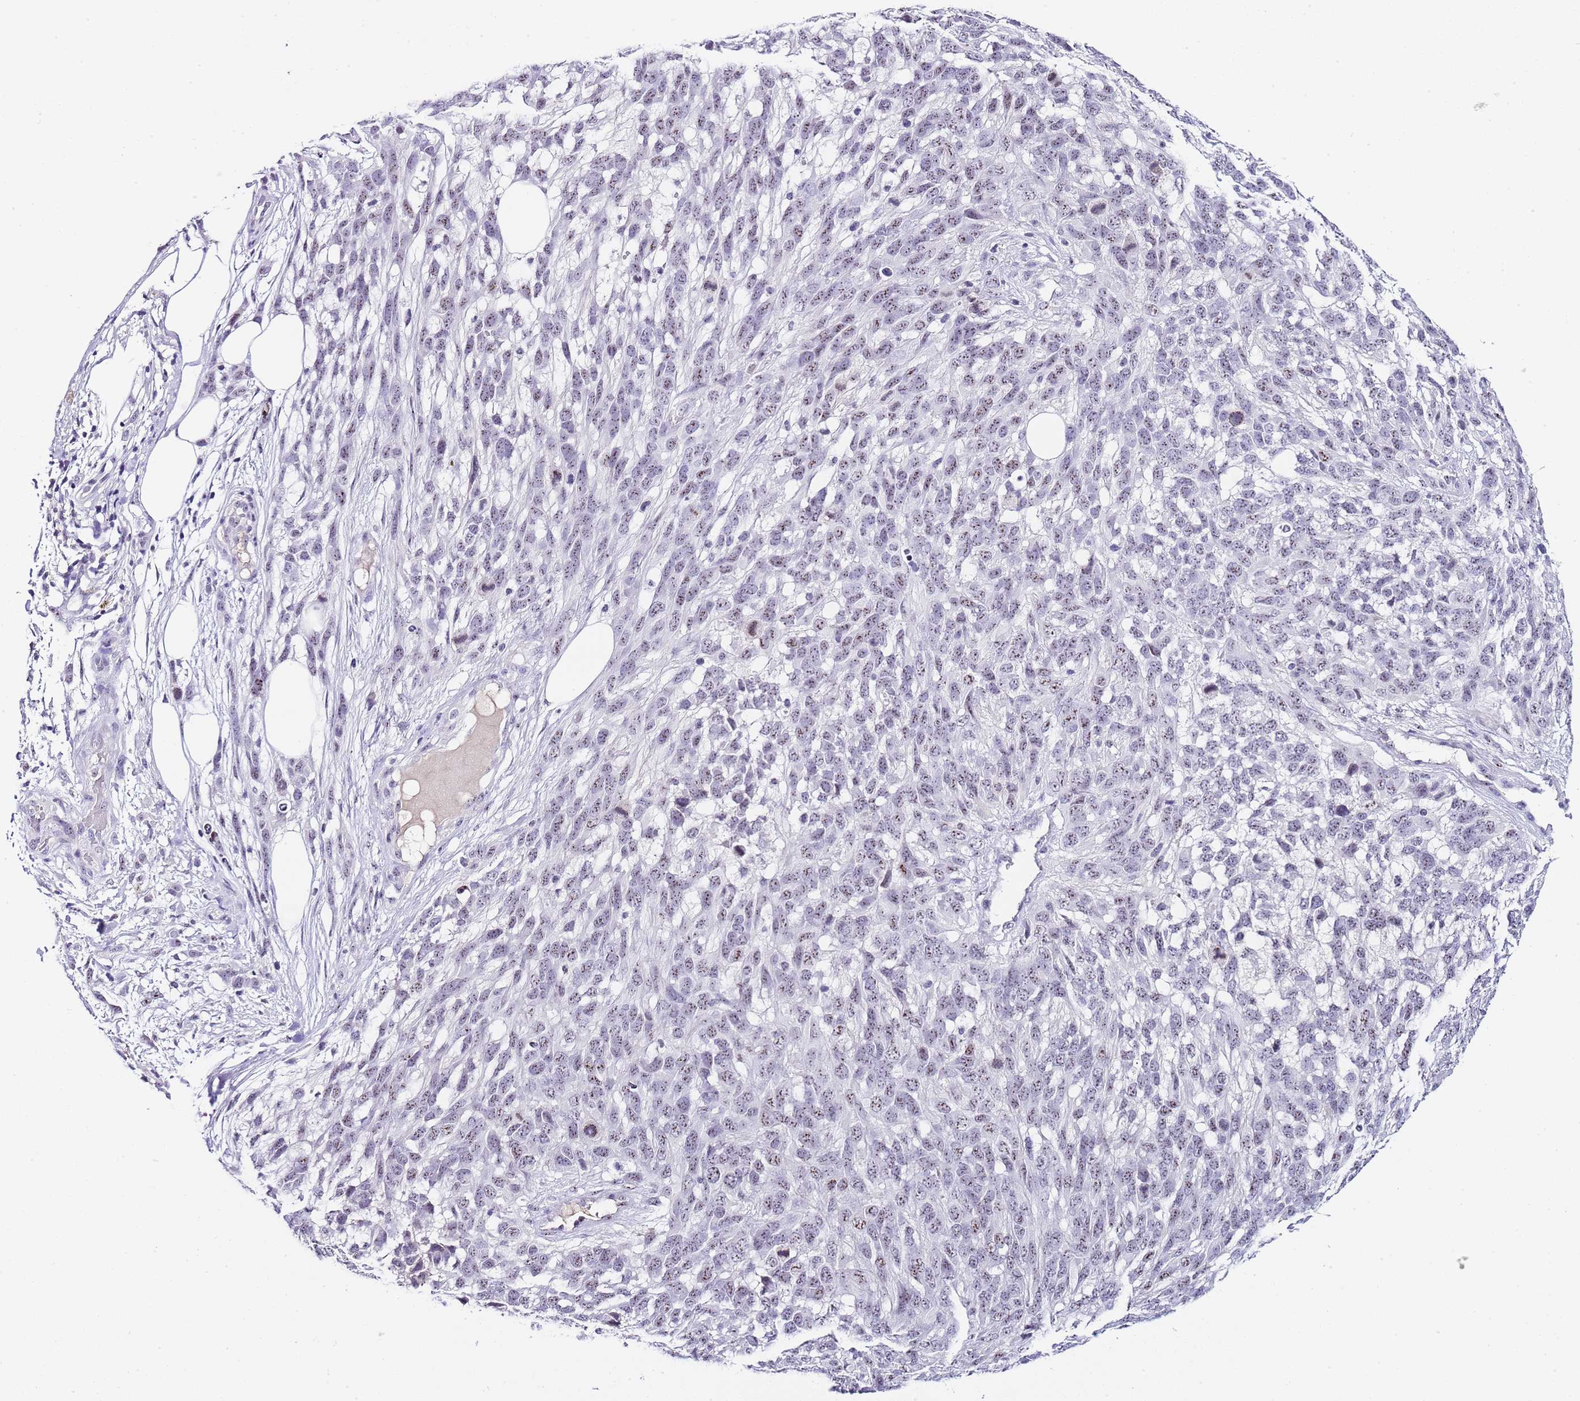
{"staining": {"intensity": "weak", "quantity": ">75%", "location": "nuclear"}, "tissue": "melanoma", "cell_type": "Tumor cells", "image_type": "cancer", "snomed": [{"axis": "morphology", "description": "Normal morphology"}, {"axis": "morphology", "description": "Malignant melanoma, NOS"}, {"axis": "topography", "description": "Skin"}], "caption": "Melanoma tissue displays weak nuclear positivity in about >75% of tumor cells, visualized by immunohistochemistry. The staining is performed using DAB (3,3'-diaminobenzidine) brown chromogen to label protein expression. The nuclei are counter-stained blue using hematoxylin.", "gene": "NOP56", "patient": {"sex": "female", "age": 72}}